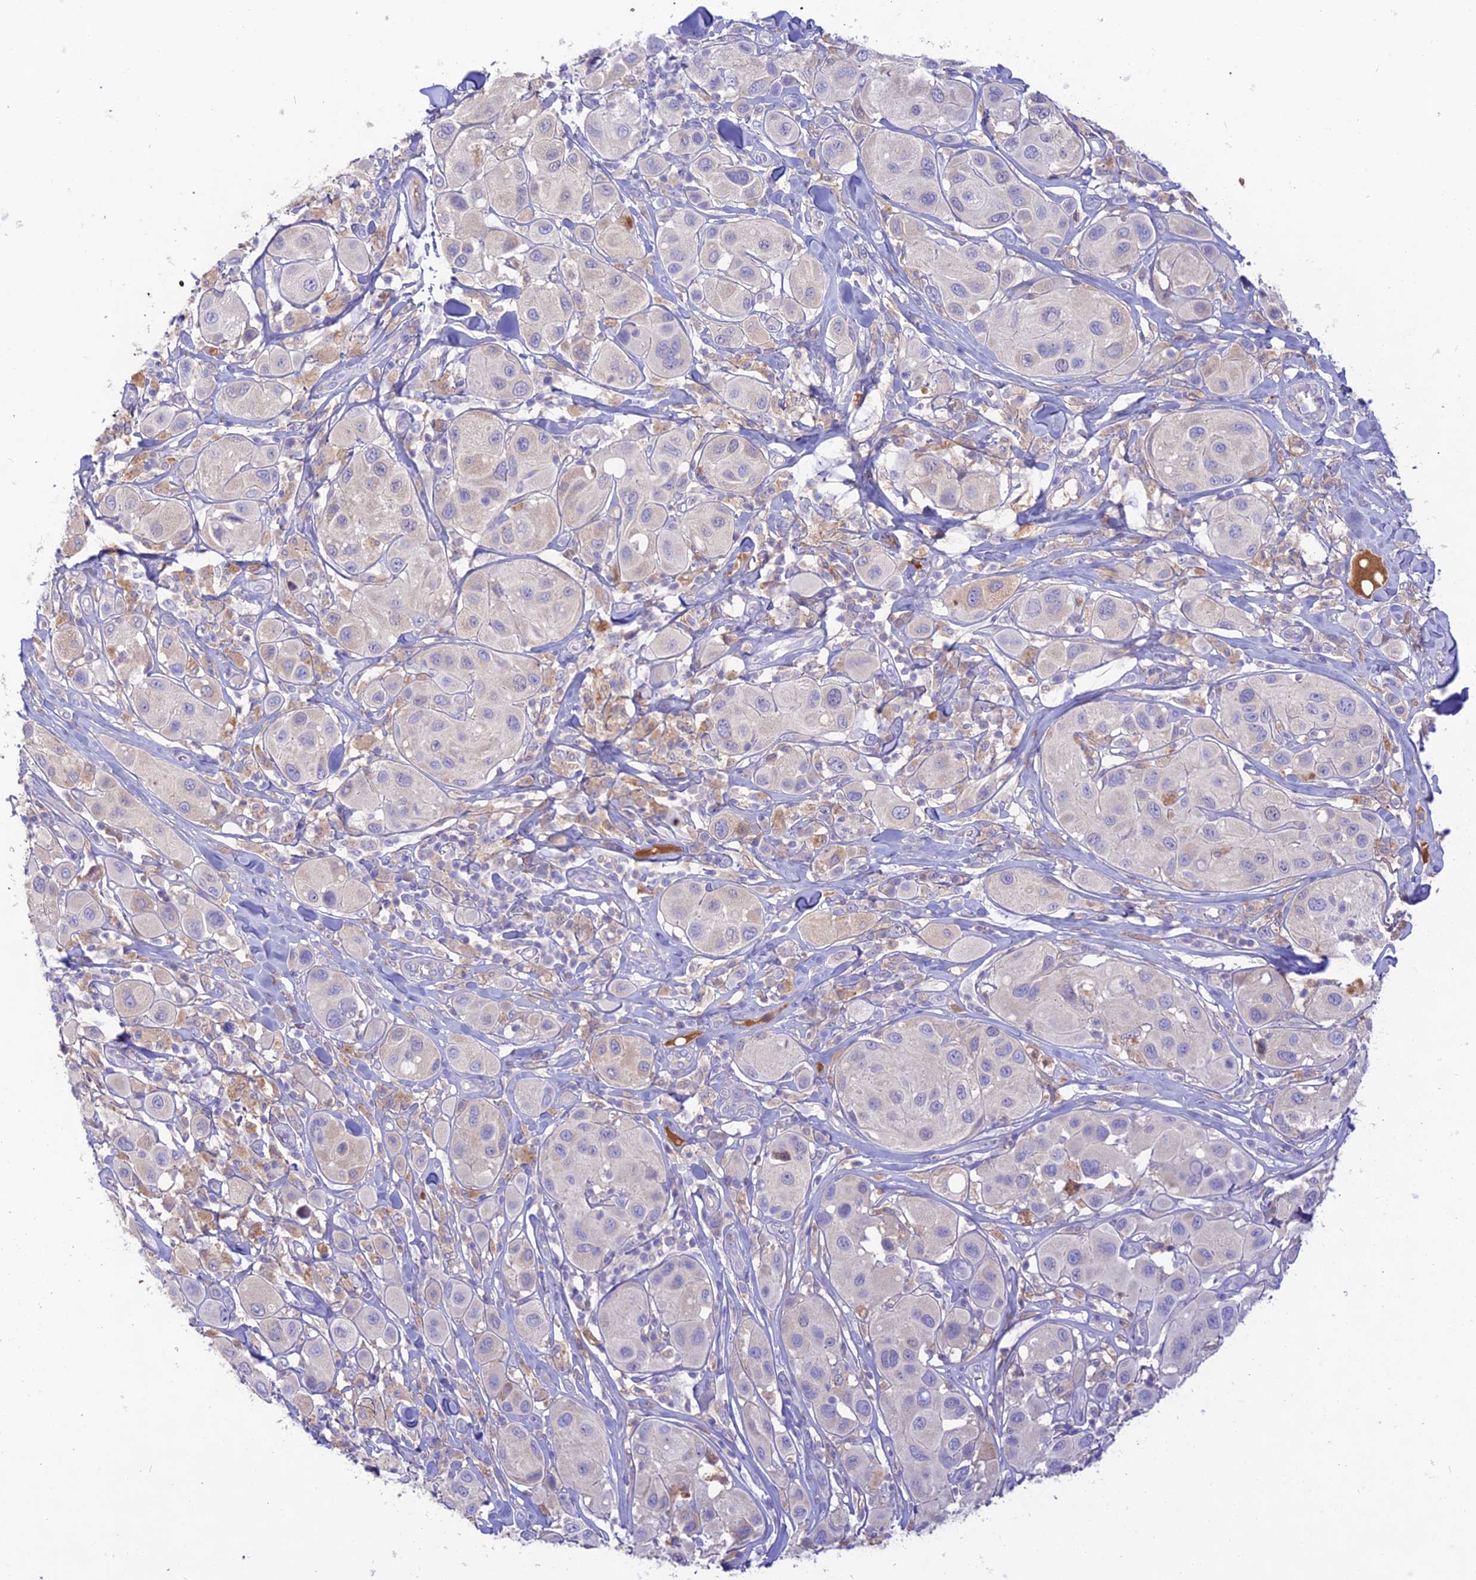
{"staining": {"intensity": "negative", "quantity": "none", "location": "none"}, "tissue": "melanoma", "cell_type": "Tumor cells", "image_type": "cancer", "snomed": [{"axis": "morphology", "description": "Malignant melanoma, Metastatic site"}, {"axis": "topography", "description": "Skin"}], "caption": "Immunohistochemistry image of human malignant melanoma (metastatic site) stained for a protein (brown), which demonstrates no positivity in tumor cells.", "gene": "NLRP9", "patient": {"sex": "male", "age": 41}}